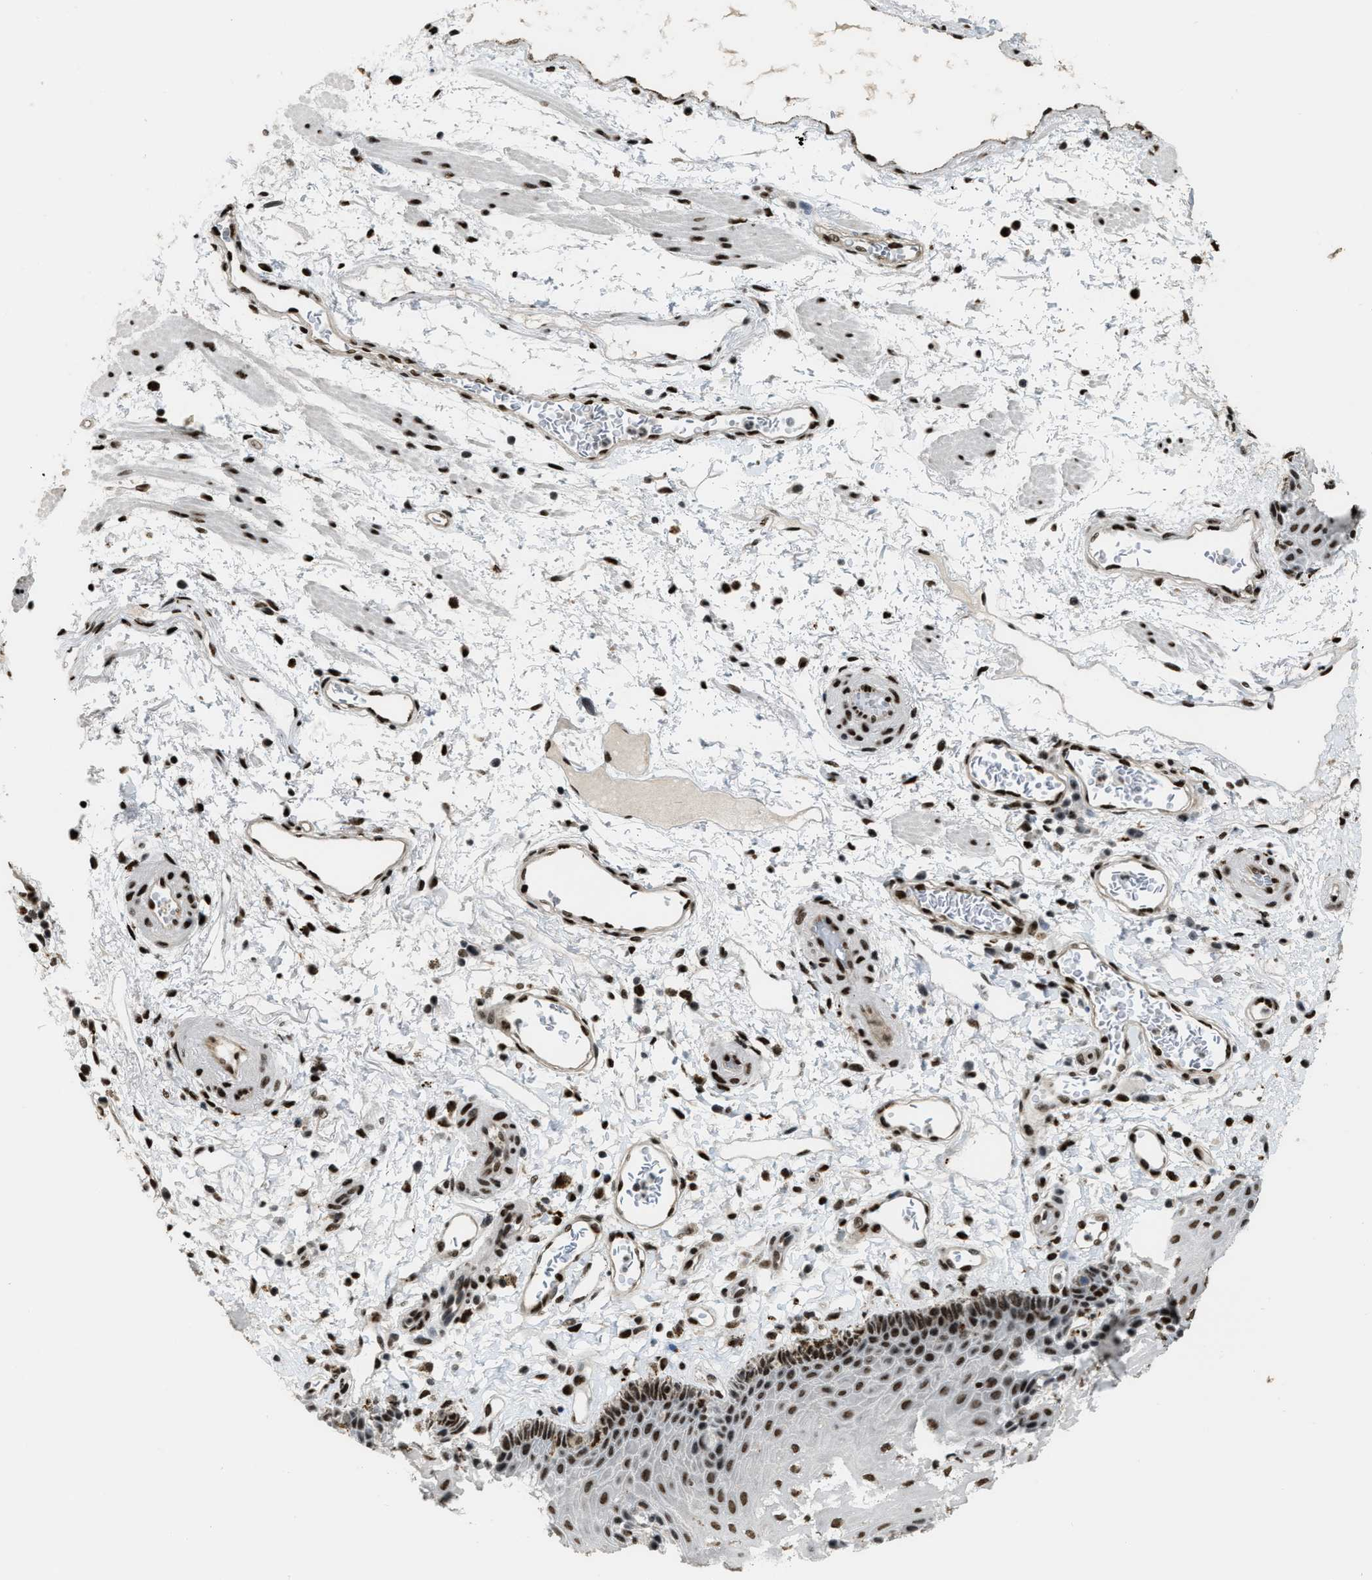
{"staining": {"intensity": "strong", "quantity": ">75%", "location": "nuclear"}, "tissue": "esophagus", "cell_type": "Squamous epithelial cells", "image_type": "normal", "snomed": [{"axis": "morphology", "description": "Normal tissue, NOS"}, {"axis": "topography", "description": "Esophagus"}], "caption": "Strong nuclear protein positivity is present in about >75% of squamous epithelial cells in esophagus.", "gene": "NUMA1", "patient": {"sex": "male", "age": 54}}